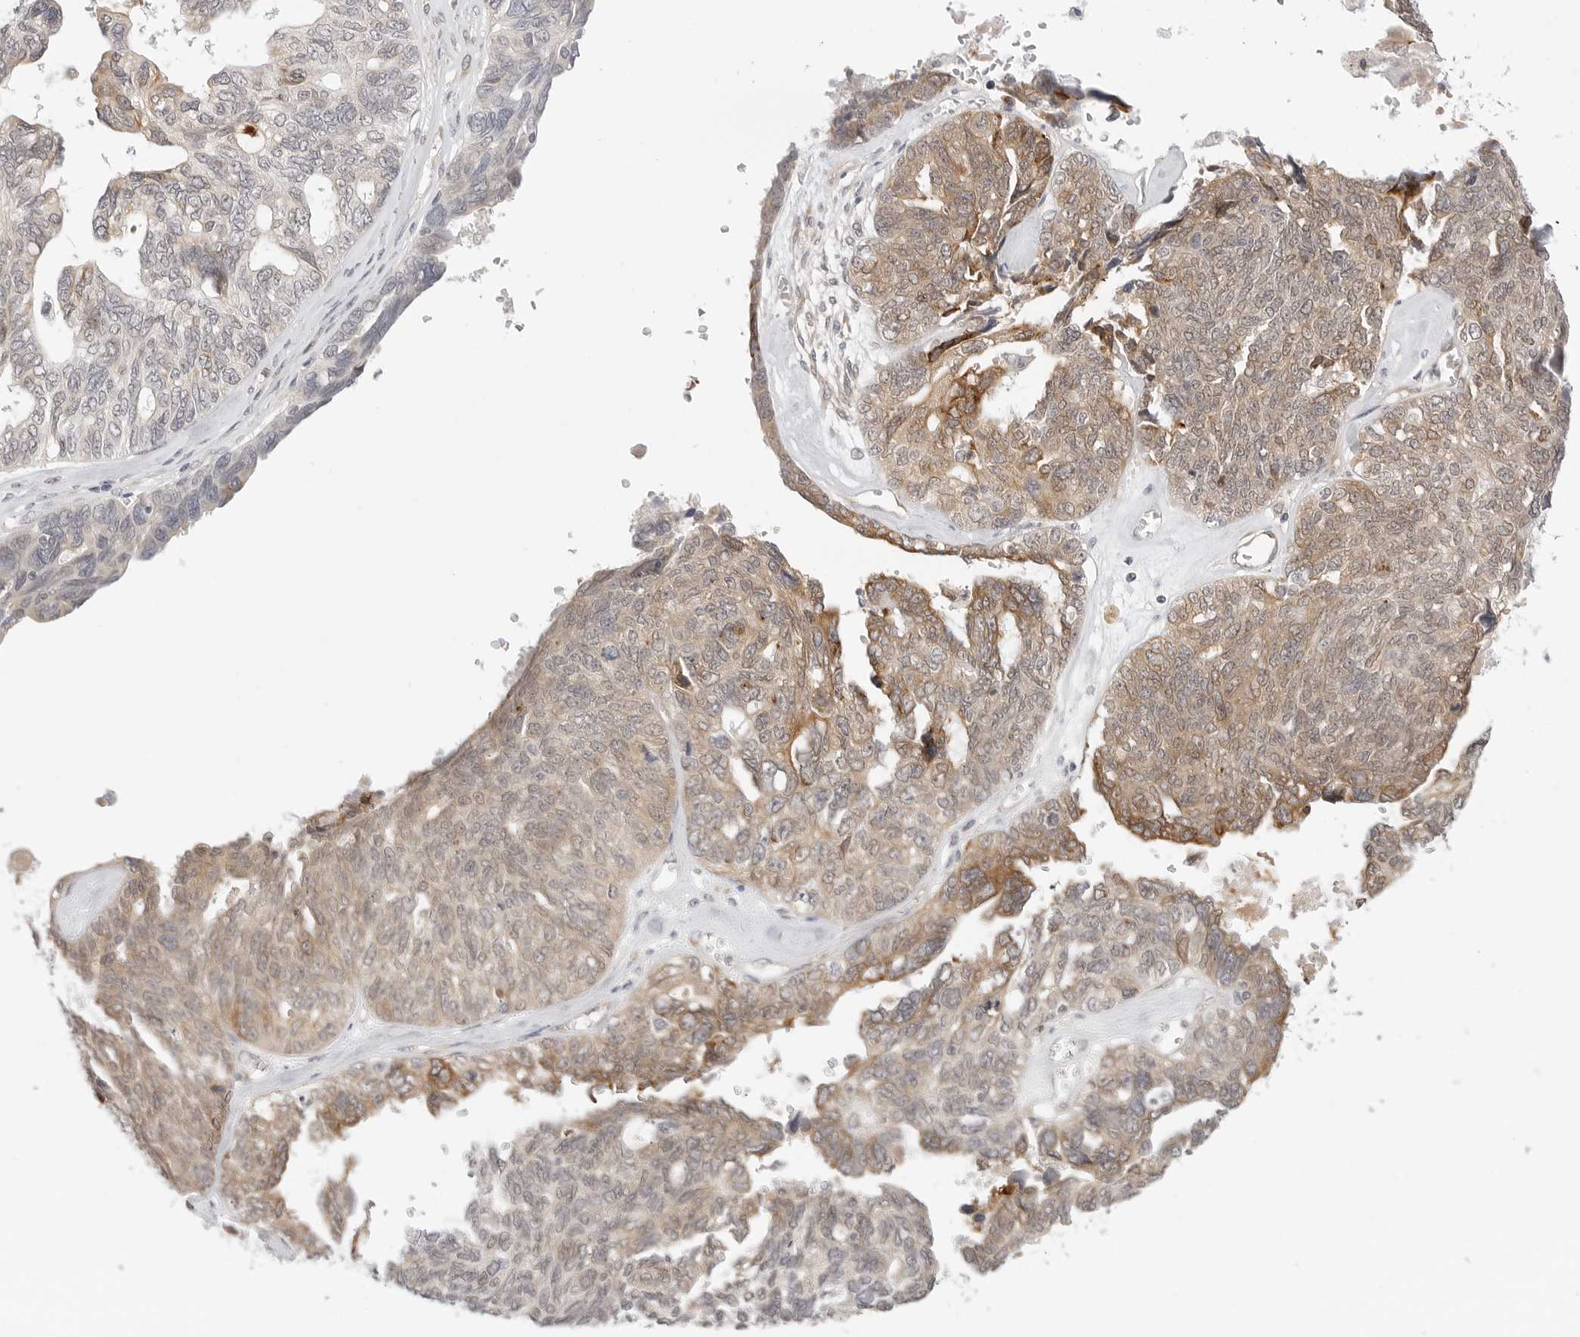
{"staining": {"intensity": "weak", "quantity": "25%-75%", "location": "cytoplasmic/membranous"}, "tissue": "ovarian cancer", "cell_type": "Tumor cells", "image_type": "cancer", "snomed": [{"axis": "morphology", "description": "Cystadenocarcinoma, serous, NOS"}, {"axis": "topography", "description": "Ovary"}], "caption": "An image showing weak cytoplasmic/membranous expression in about 25%-75% of tumor cells in ovarian serous cystadenocarcinoma, as visualized by brown immunohistochemical staining.", "gene": "TCP1", "patient": {"sex": "female", "age": 79}}